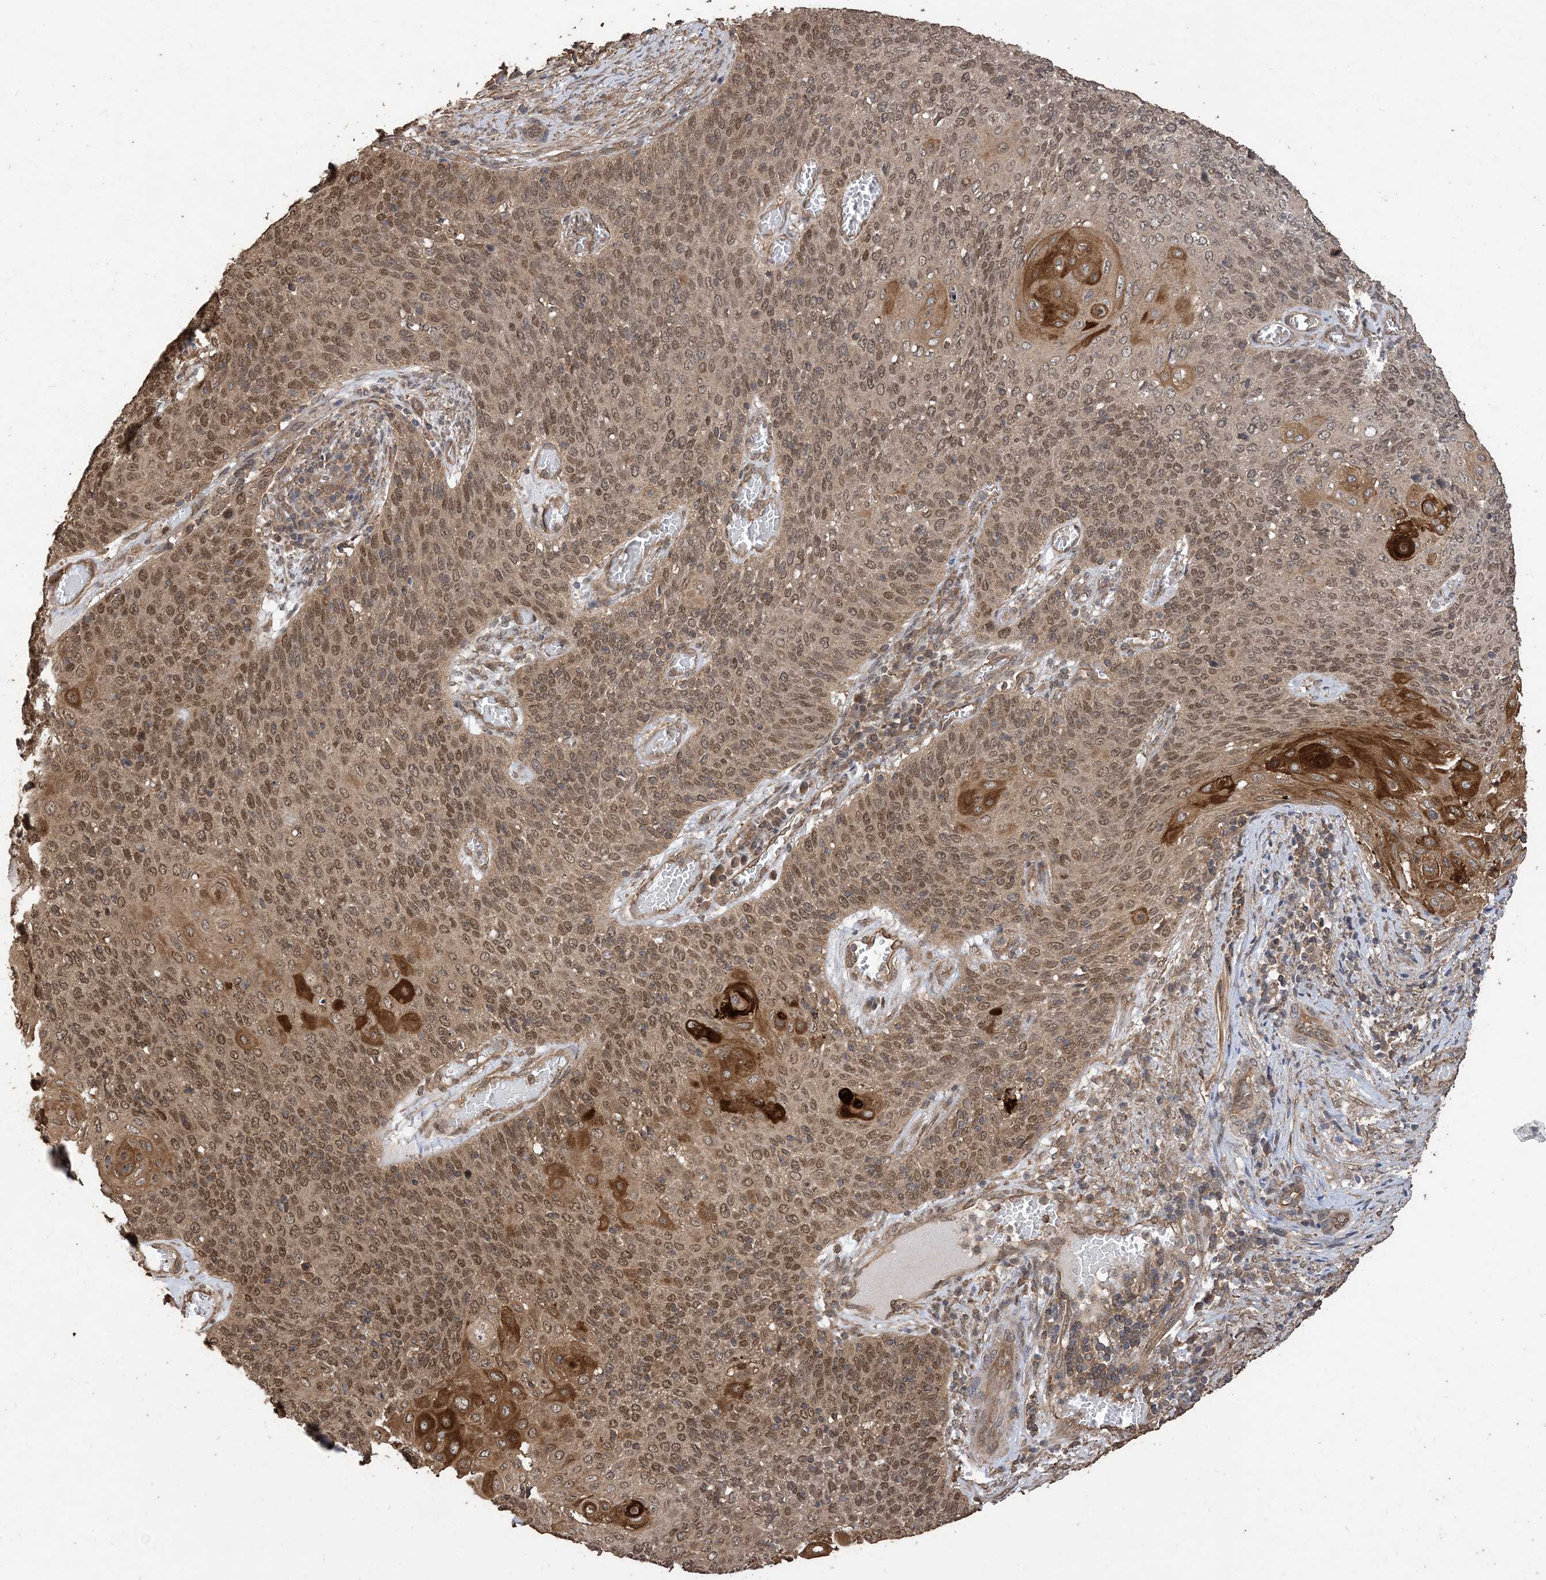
{"staining": {"intensity": "moderate", "quantity": ">75%", "location": "cytoplasmic/membranous,nuclear"}, "tissue": "cervical cancer", "cell_type": "Tumor cells", "image_type": "cancer", "snomed": [{"axis": "morphology", "description": "Squamous cell carcinoma, NOS"}, {"axis": "topography", "description": "Cervix"}], "caption": "Cervical cancer (squamous cell carcinoma) tissue shows moderate cytoplasmic/membranous and nuclear expression in about >75% of tumor cells, visualized by immunohistochemistry.", "gene": "ZKSCAN5", "patient": {"sex": "female", "age": 39}}